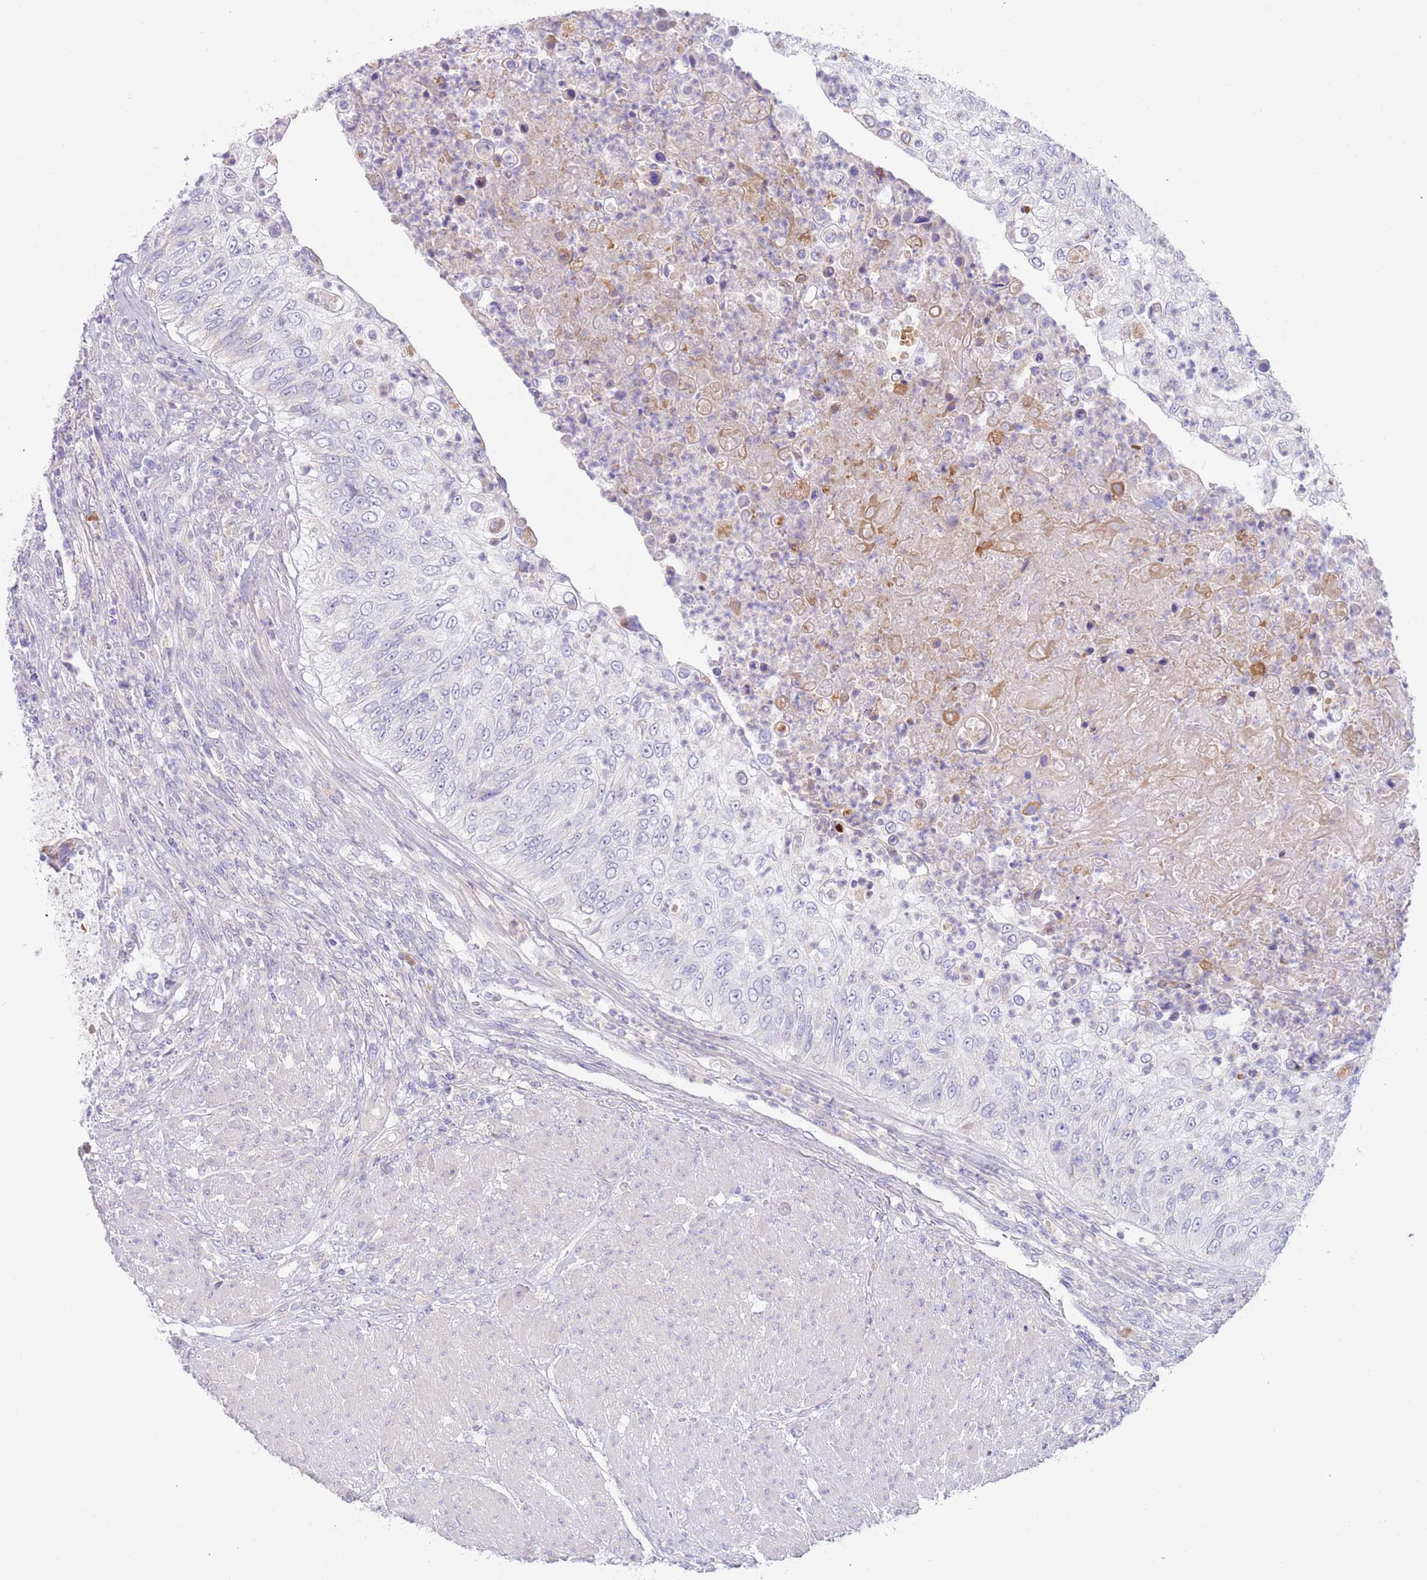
{"staining": {"intensity": "negative", "quantity": "none", "location": "none"}, "tissue": "urothelial cancer", "cell_type": "Tumor cells", "image_type": "cancer", "snomed": [{"axis": "morphology", "description": "Urothelial carcinoma, High grade"}, {"axis": "topography", "description": "Urinary bladder"}], "caption": "Immunohistochemical staining of human urothelial cancer shows no significant positivity in tumor cells.", "gene": "CCDC149", "patient": {"sex": "female", "age": 60}}